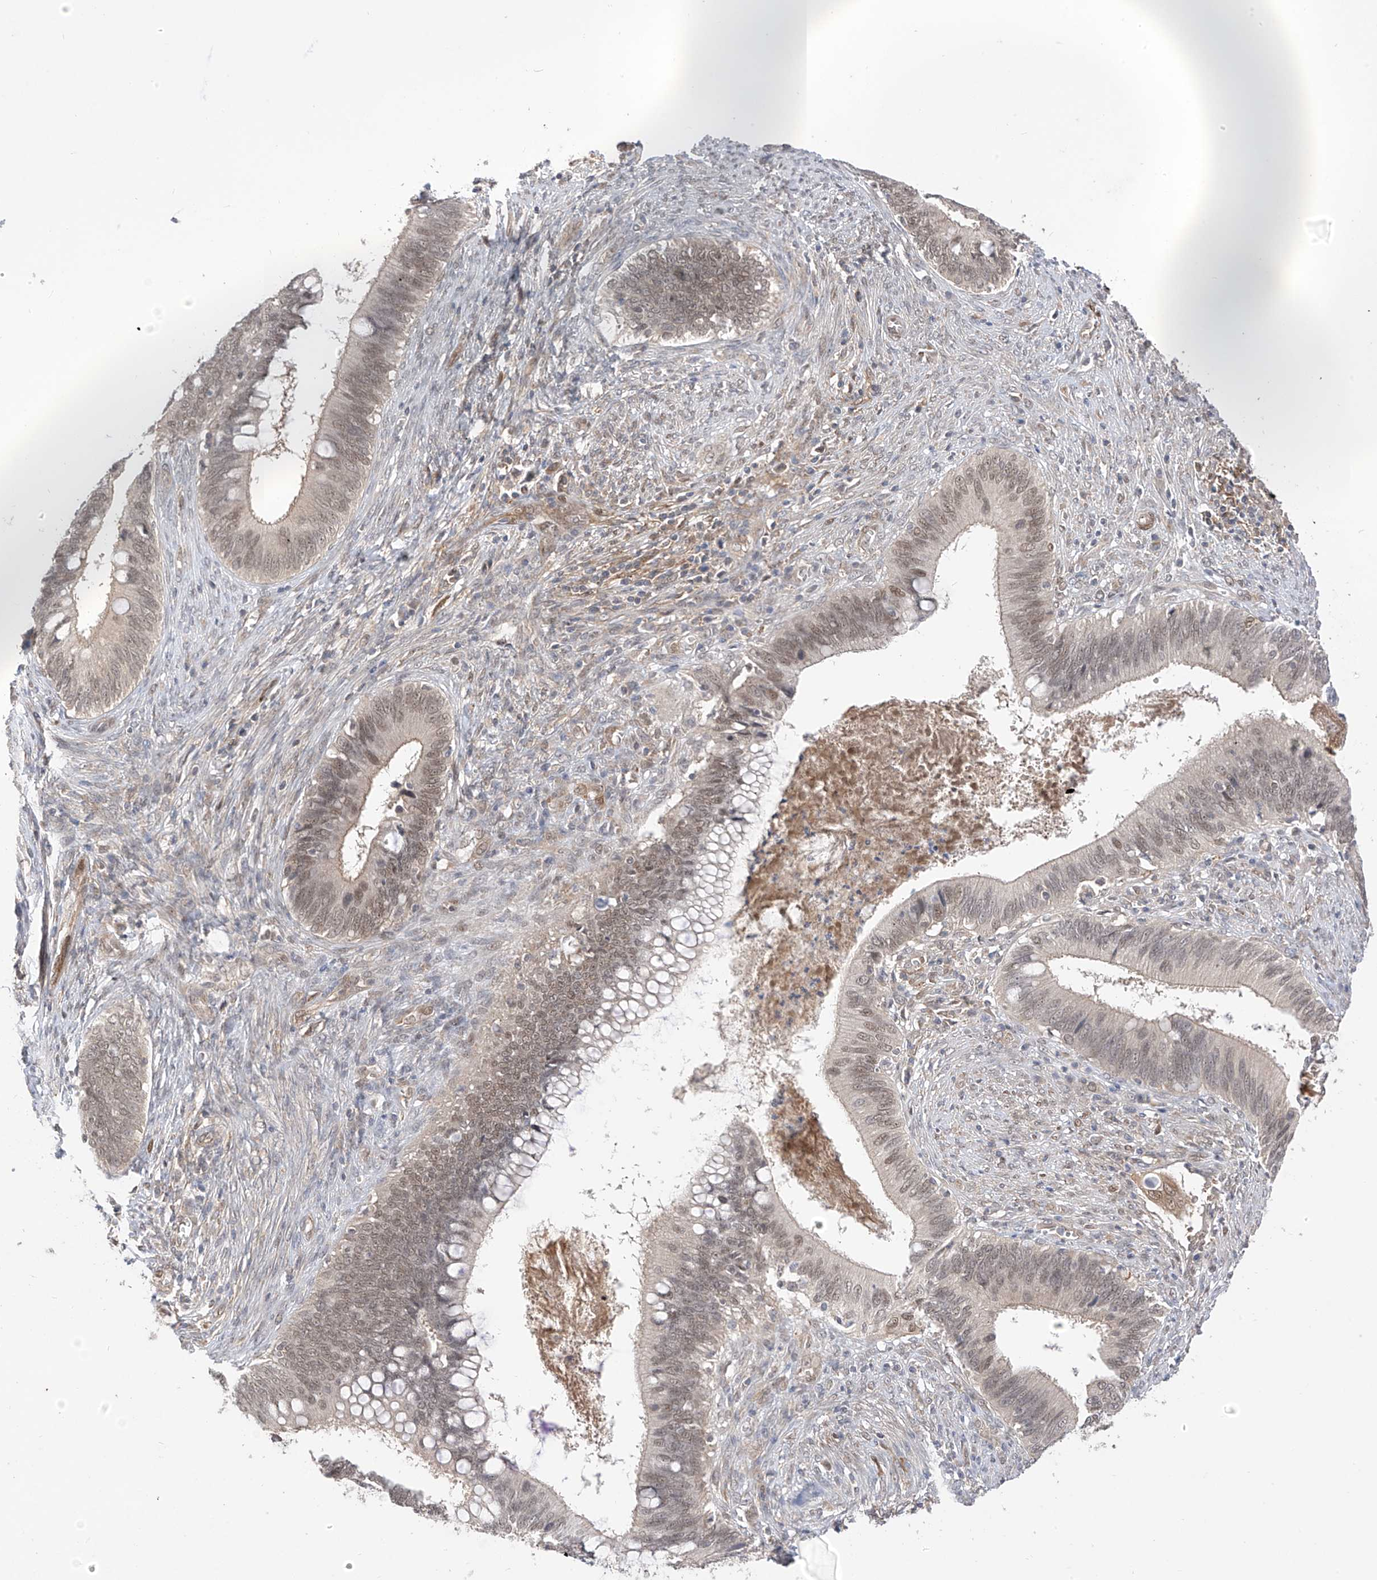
{"staining": {"intensity": "weak", "quantity": "25%-75%", "location": "nuclear"}, "tissue": "cervical cancer", "cell_type": "Tumor cells", "image_type": "cancer", "snomed": [{"axis": "morphology", "description": "Adenocarcinoma, NOS"}, {"axis": "topography", "description": "Cervix"}], "caption": "Immunohistochemical staining of human cervical cancer (adenocarcinoma) shows weak nuclear protein staining in approximately 25%-75% of tumor cells.", "gene": "MRTFA", "patient": {"sex": "female", "age": 42}}